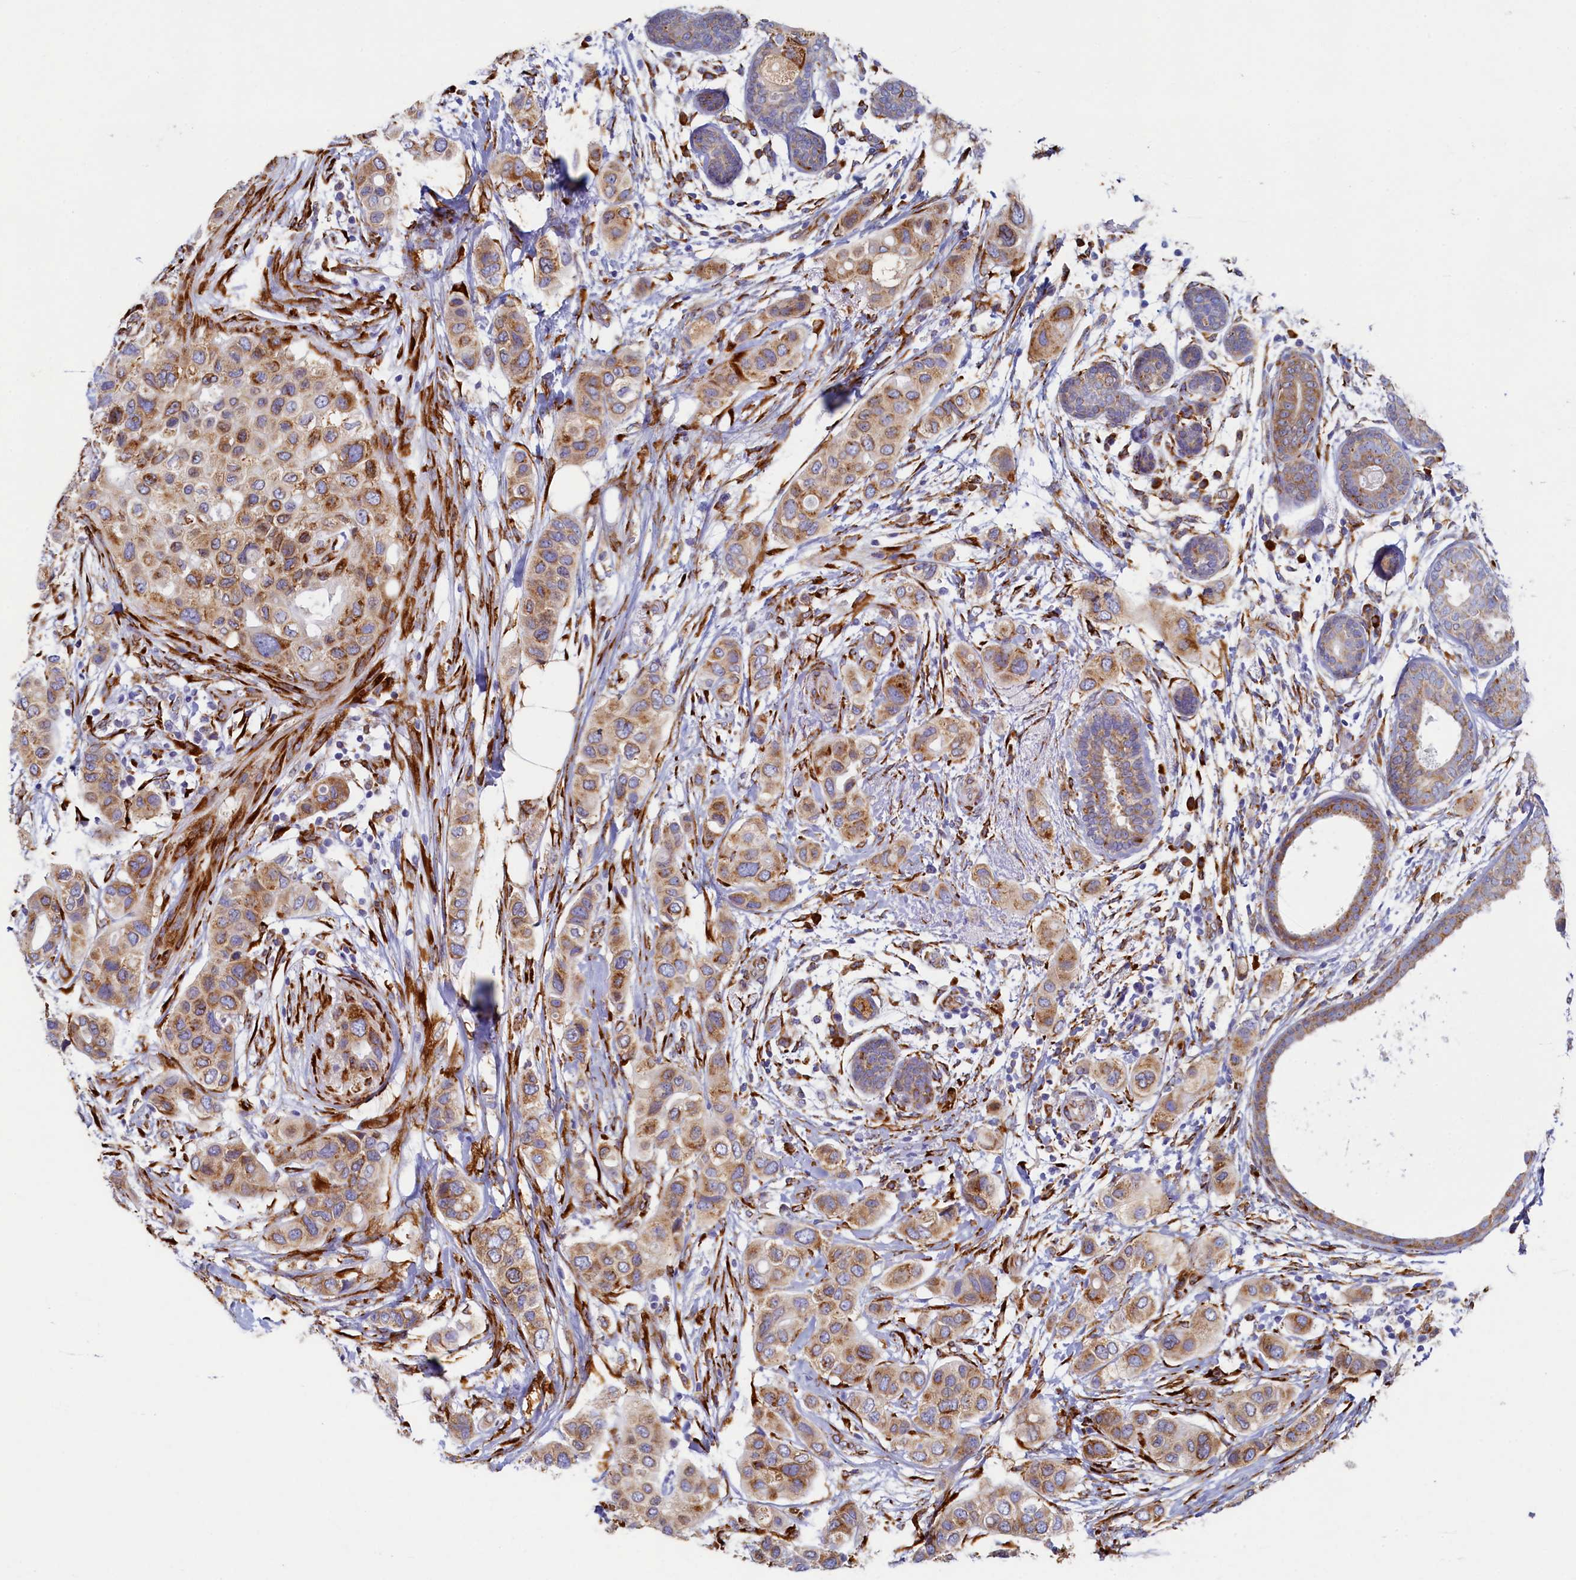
{"staining": {"intensity": "moderate", "quantity": ">75%", "location": "cytoplasmic/membranous"}, "tissue": "breast cancer", "cell_type": "Tumor cells", "image_type": "cancer", "snomed": [{"axis": "morphology", "description": "Lobular carcinoma"}, {"axis": "topography", "description": "Breast"}], "caption": "Breast cancer tissue exhibits moderate cytoplasmic/membranous positivity in approximately >75% of tumor cells, visualized by immunohistochemistry. (DAB (3,3'-diaminobenzidine) IHC with brightfield microscopy, high magnification).", "gene": "TMEM18", "patient": {"sex": "female", "age": 51}}